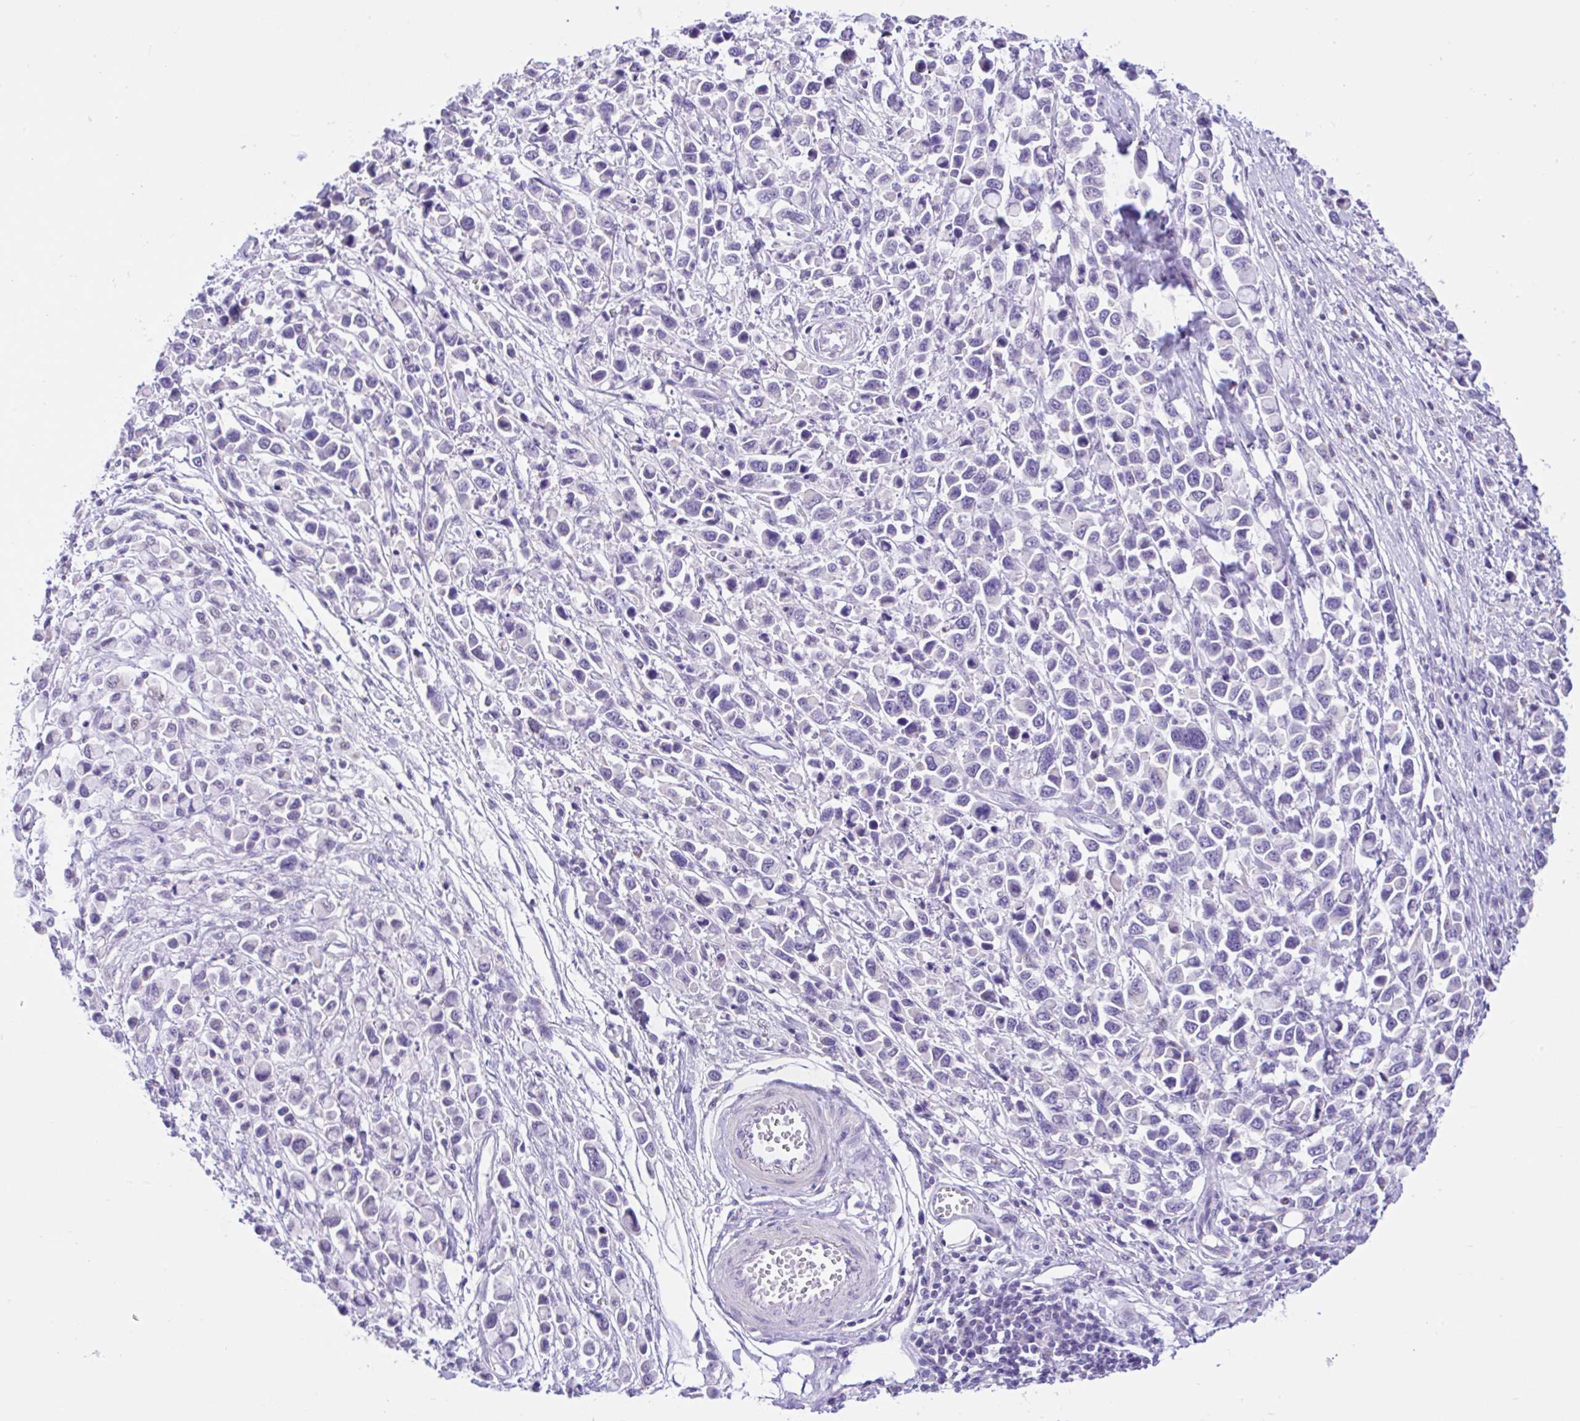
{"staining": {"intensity": "negative", "quantity": "none", "location": "none"}, "tissue": "stomach cancer", "cell_type": "Tumor cells", "image_type": "cancer", "snomed": [{"axis": "morphology", "description": "Adenocarcinoma, NOS"}, {"axis": "topography", "description": "Stomach"}], "caption": "Photomicrograph shows no protein positivity in tumor cells of stomach adenocarcinoma tissue.", "gene": "ANO4", "patient": {"sex": "female", "age": 81}}